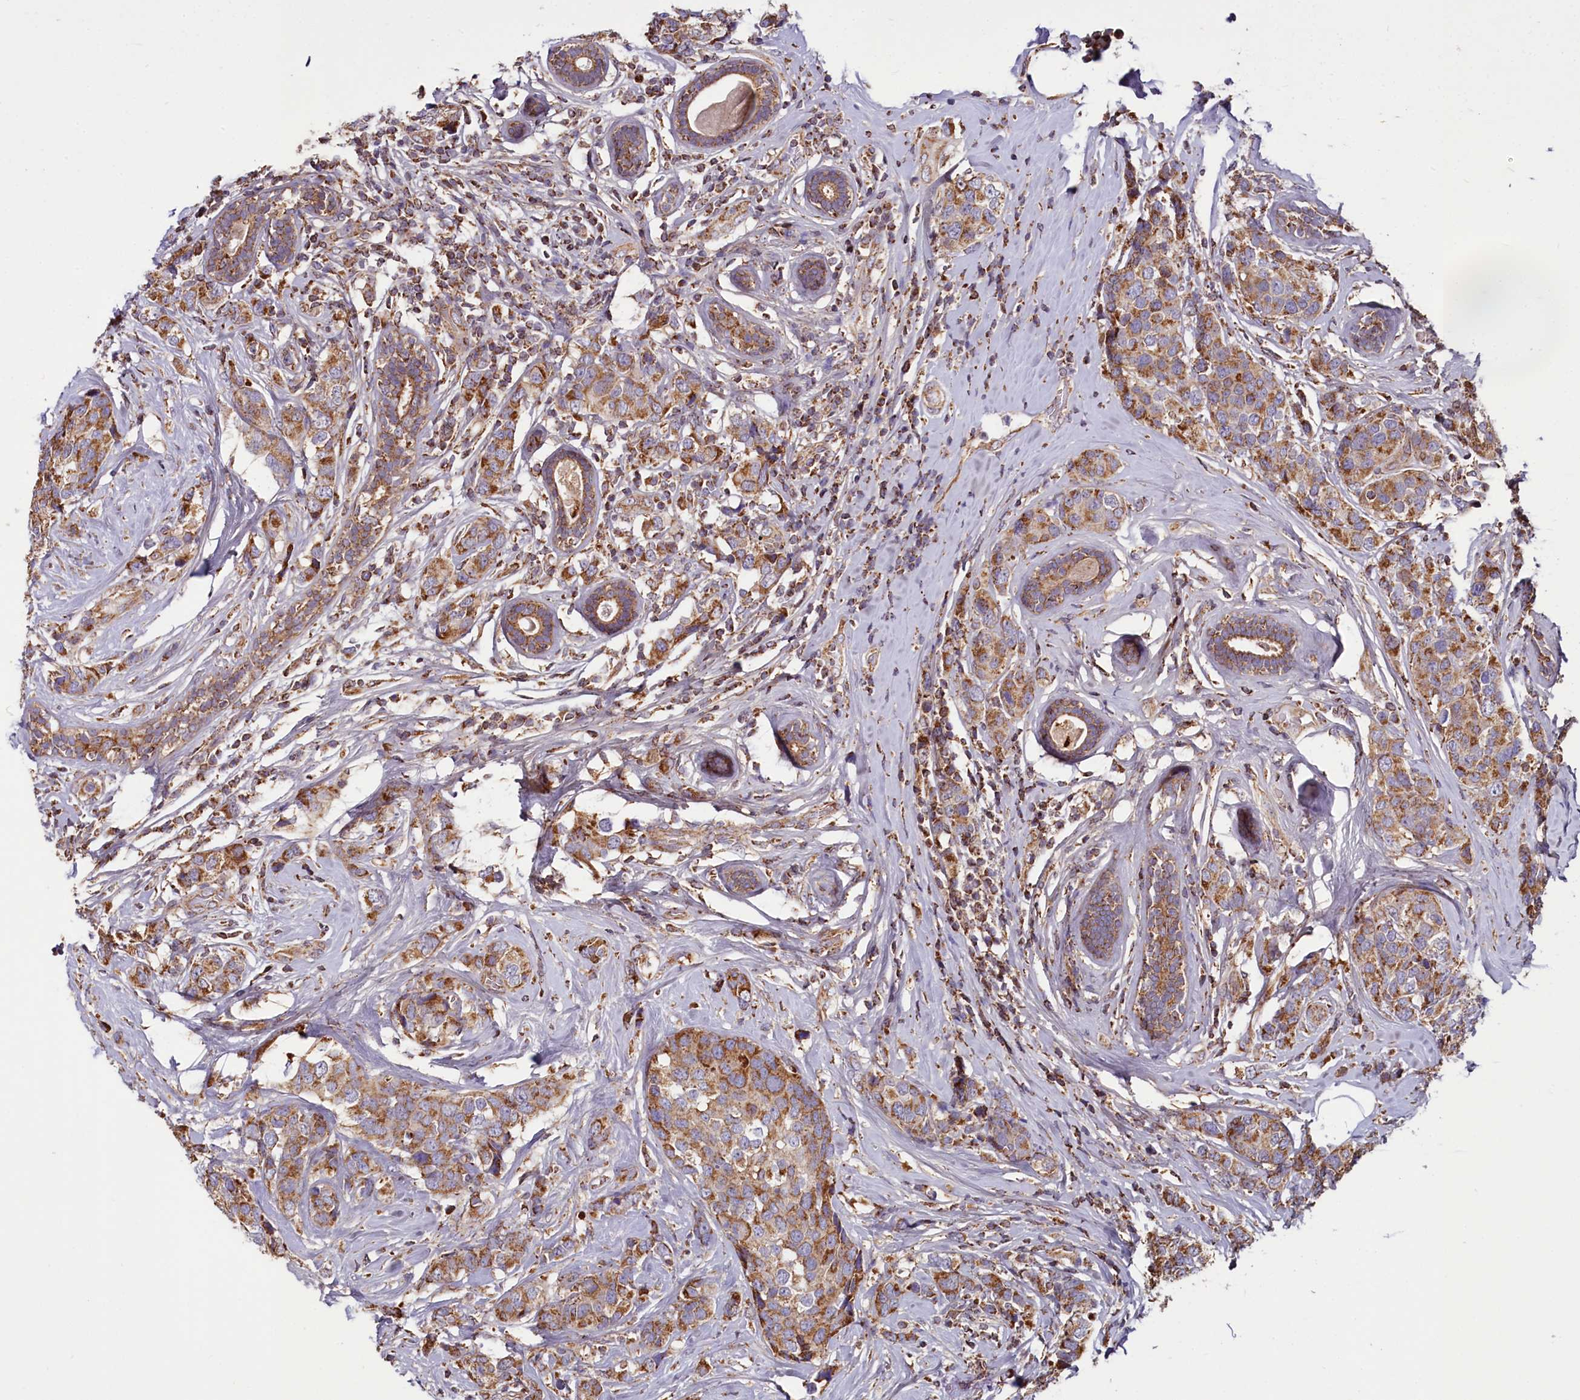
{"staining": {"intensity": "moderate", "quantity": ">75%", "location": "cytoplasmic/membranous"}, "tissue": "breast cancer", "cell_type": "Tumor cells", "image_type": "cancer", "snomed": [{"axis": "morphology", "description": "Lobular carcinoma"}, {"axis": "topography", "description": "Breast"}], "caption": "Immunohistochemical staining of breast lobular carcinoma reveals medium levels of moderate cytoplasmic/membranous staining in approximately >75% of tumor cells.", "gene": "NUDT15", "patient": {"sex": "female", "age": 59}}